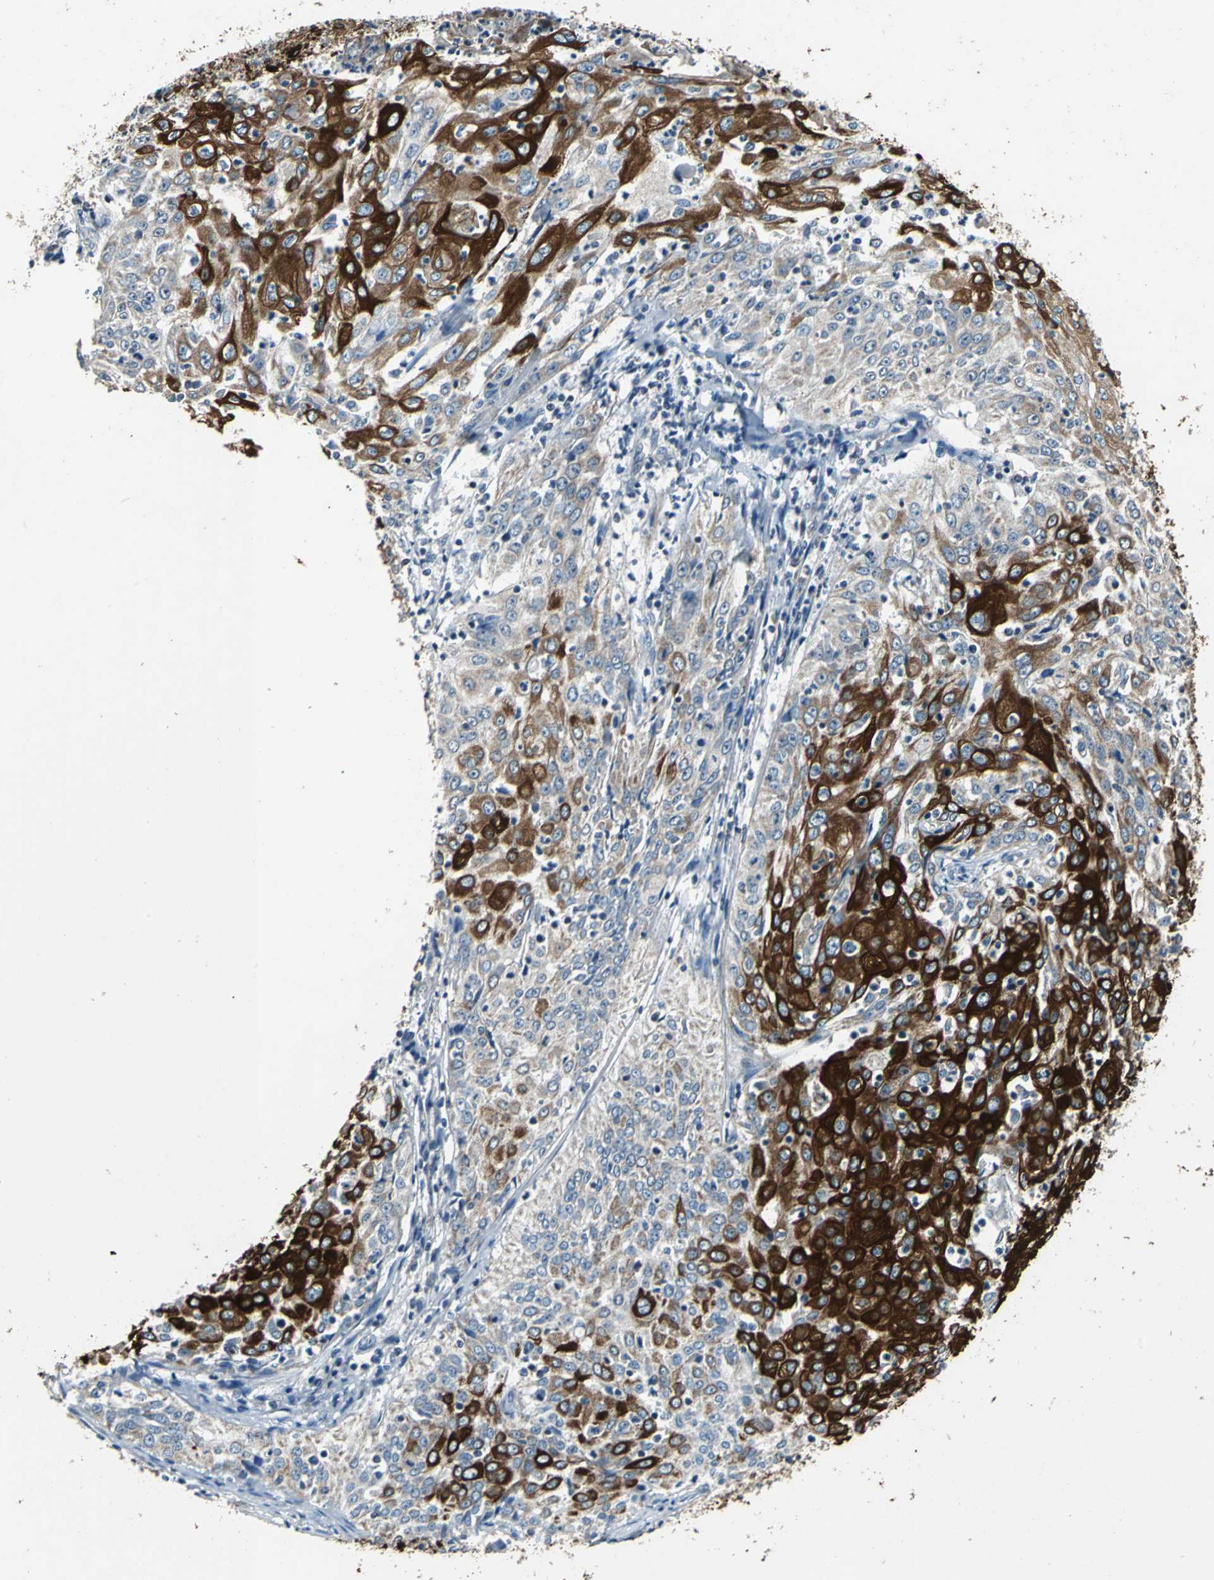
{"staining": {"intensity": "strong", "quantity": ">75%", "location": "cytoplasmic/membranous"}, "tissue": "cervical cancer", "cell_type": "Tumor cells", "image_type": "cancer", "snomed": [{"axis": "morphology", "description": "Squamous cell carcinoma, NOS"}, {"axis": "topography", "description": "Cervix"}], "caption": "A histopathology image of human cervical cancer stained for a protein exhibits strong cytoplasmic/membranous brown staining in tumor cells.", "gene": "JADE3", "patient": {"sex": "female", "age": 39}}